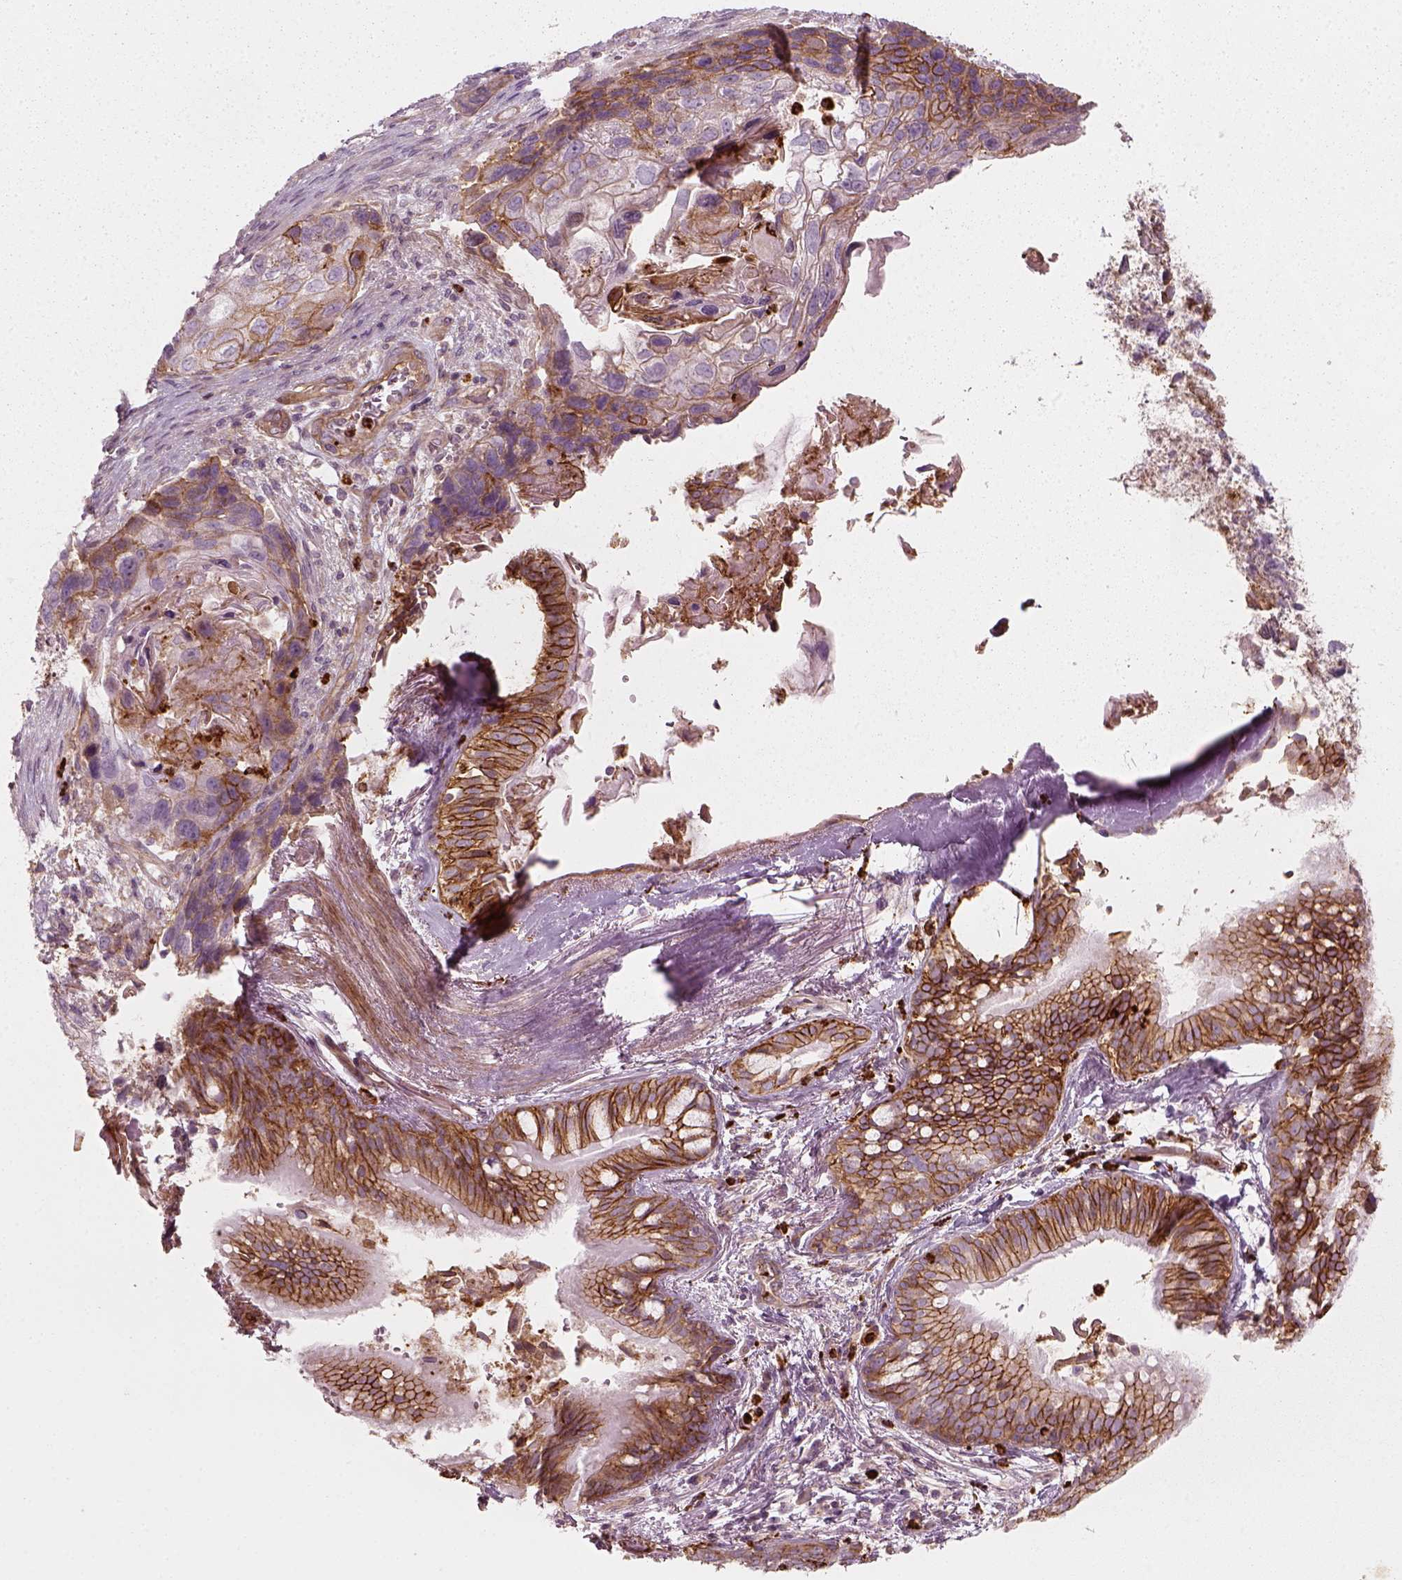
{"staining": {"intensity": "moderate", "quantity": ">75%", "location": "cytoplasmic/membranous"}, "tissue": "lung cancer", "cell_type": "Tumor cells", "image_type": "cancer", "snomed": [{"axis": "morphology", "description": "Squamous cell carcinoma, NOS"}, {"axis": "topography", "description": "Lung"}], "caption": "Human lung squamous cell carcinoma stained with a brown dye shows moderate cytoplasmic/membranous positive positivity in about >75% of tumor cells.", "gene": "NPTN", "patient": {"sex": "male", "age": 69}}